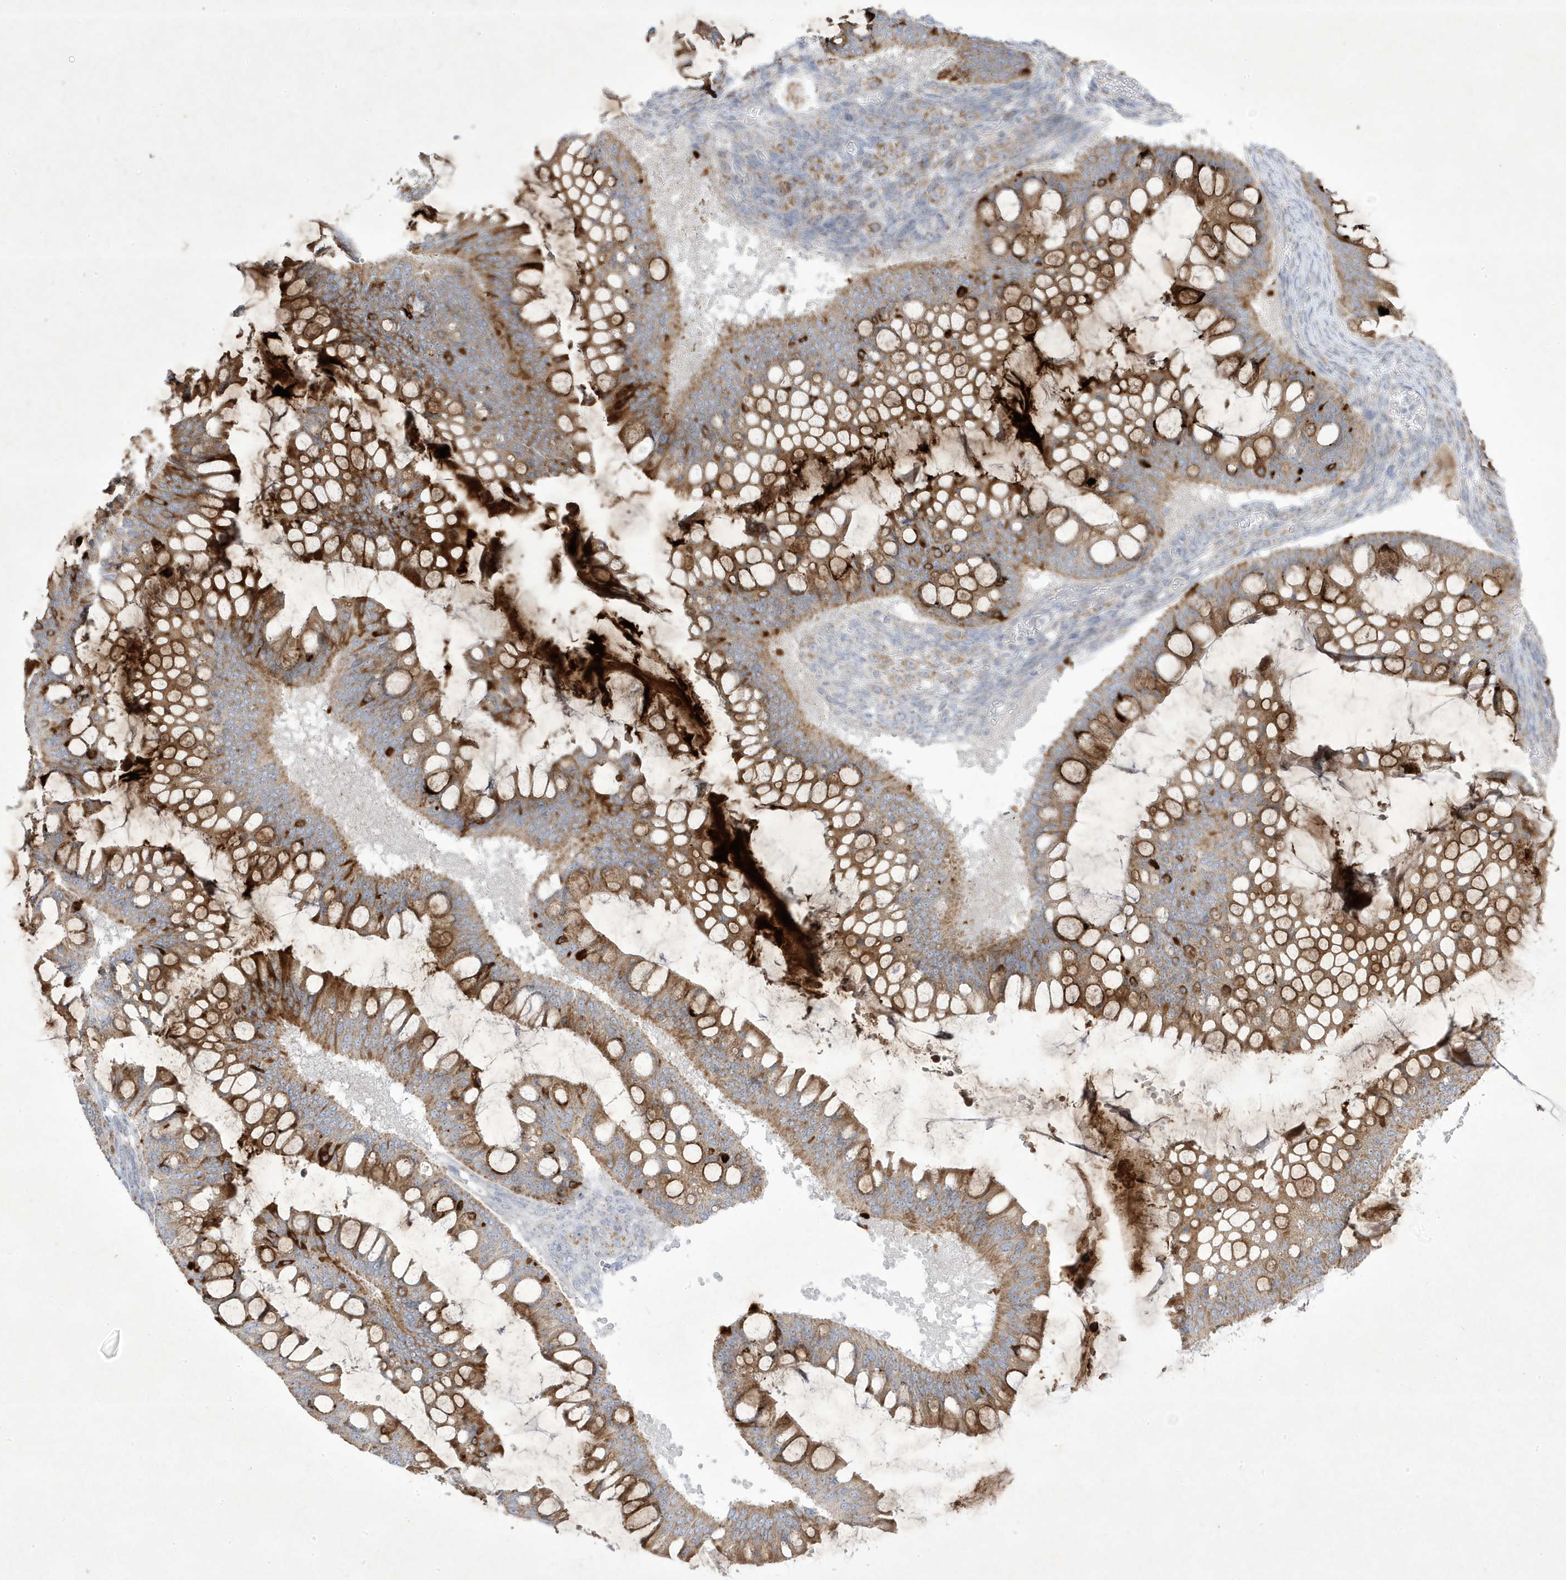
{"staining": {"intensity": "moderate", "quantity": ">75%", "location": "cytoplasmic/membranous"}, "tissue": "ovarian cancer", "cell_type": "Tumor cells", "image_type": "cancer", "snomed": [{"axis": "morphology", "description": "Cystadenocarcinoma, mucinous, NOS"}, {"axis": "topography", "description": "Ovary"}], "caption": "Mucinous cystadenocarcinoma (ovarian) tissue demonstrates moderate cytoplasmic/membranous expression in approximately >75% of tumor cells, visualized by immunohistochemistry. (Brightfield microscopy of DAB IHC at high magnification).", "gene": "ADAMTSL3", "patient": {"sex": "female", "age": 73}}